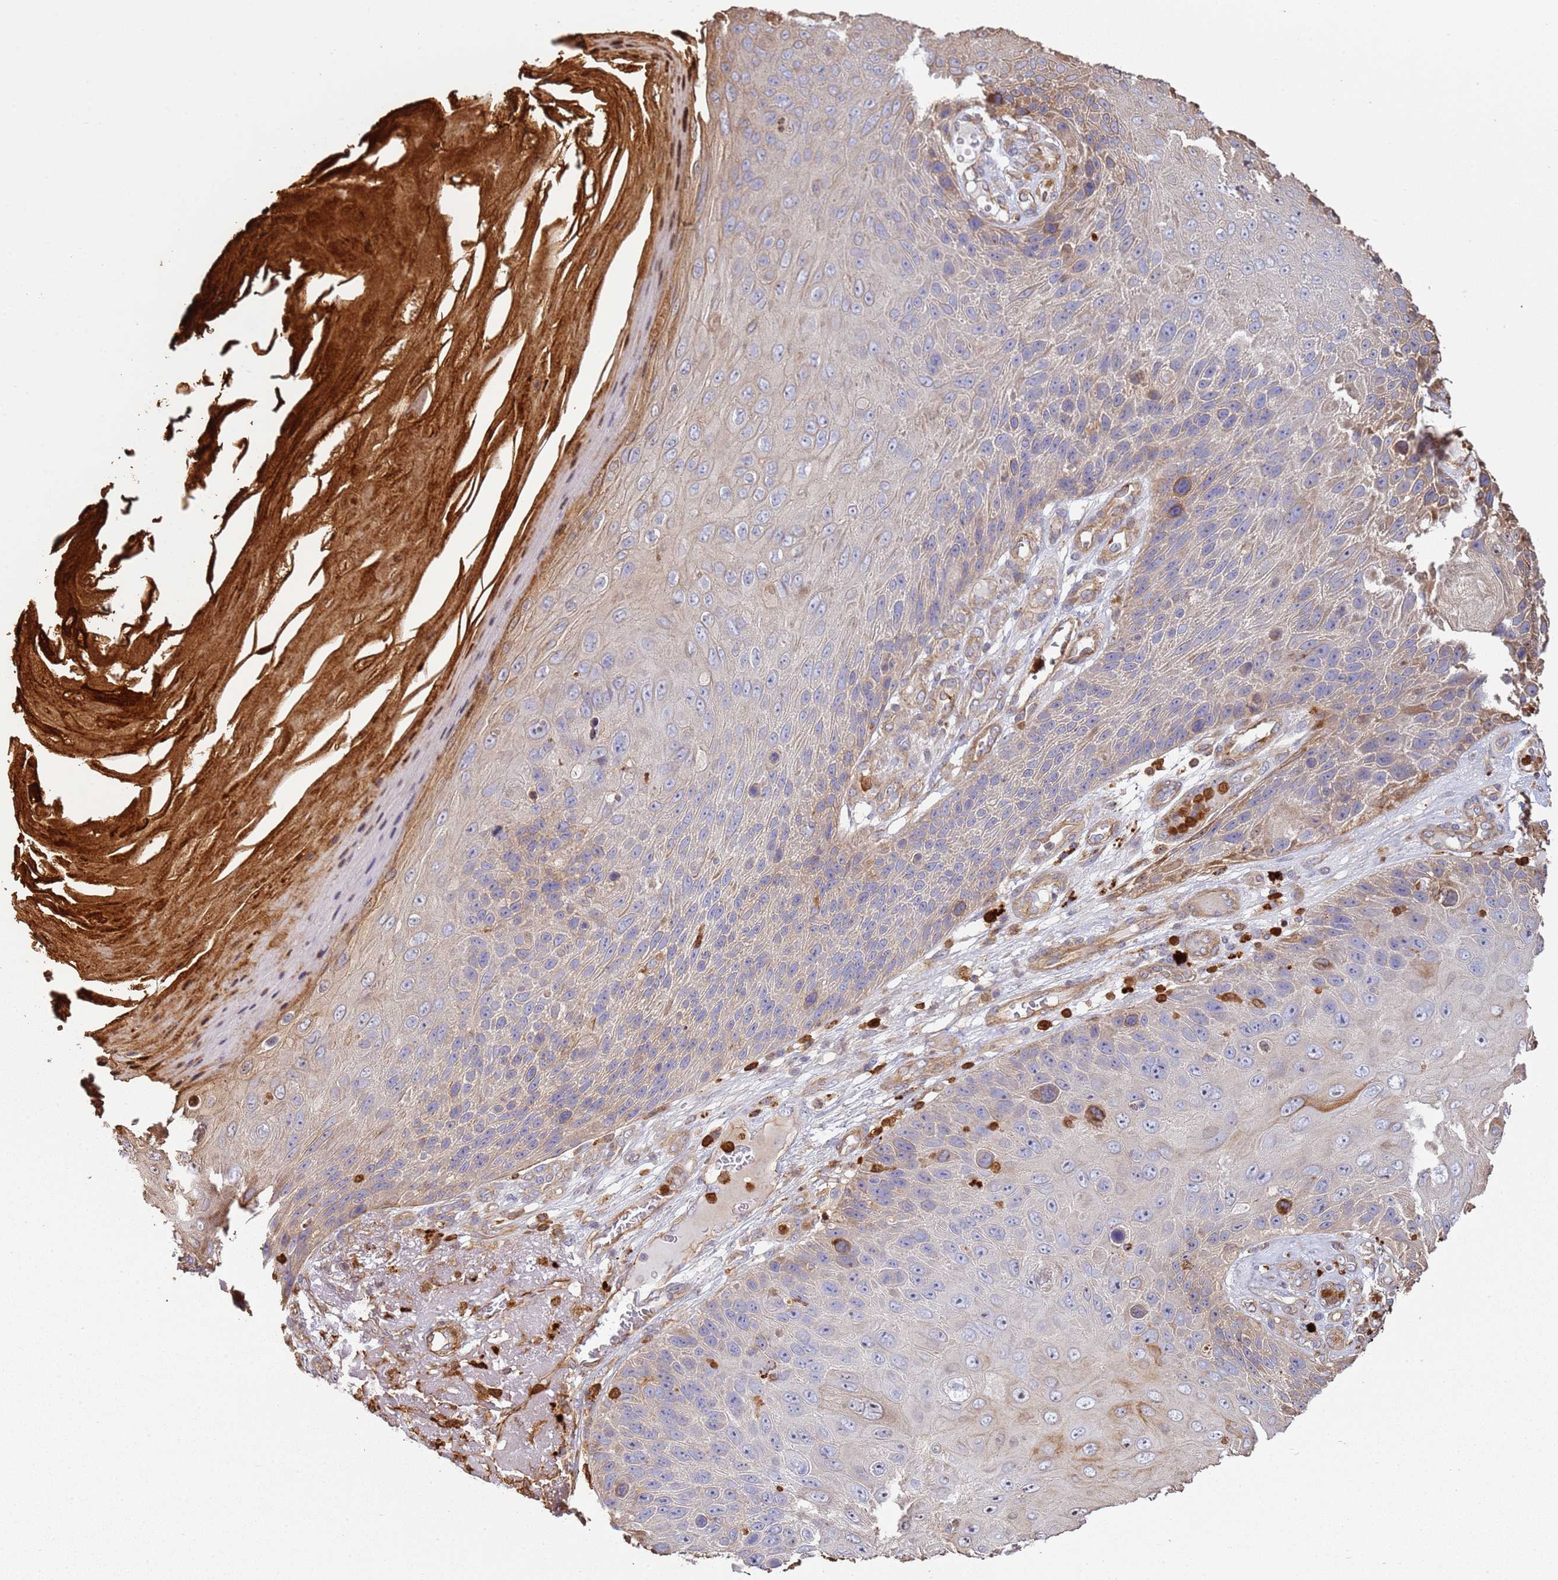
{"staining": {"intensity": "negative", "quantity": "none", "location": "none"}, "tissue": "skin cancer", "cell_type": "Tumor cells", "image_type": "cancer", "snomed": [{"axis": "morphology", "description": "Squamous cell carcinoma, NOS"}, {"axis": "topography", "description": "Skin"}], "caption": "Immunohistochemistry histopathology image of human skin squamous cell carcinoma stained for a protein (brown), which shows no positivity in tumor cells. (Brightfield microscopy of DAB IHC at high magnification).", "gene": "NDUFAF4", "patient": {"sex": "female", "age": 88}}